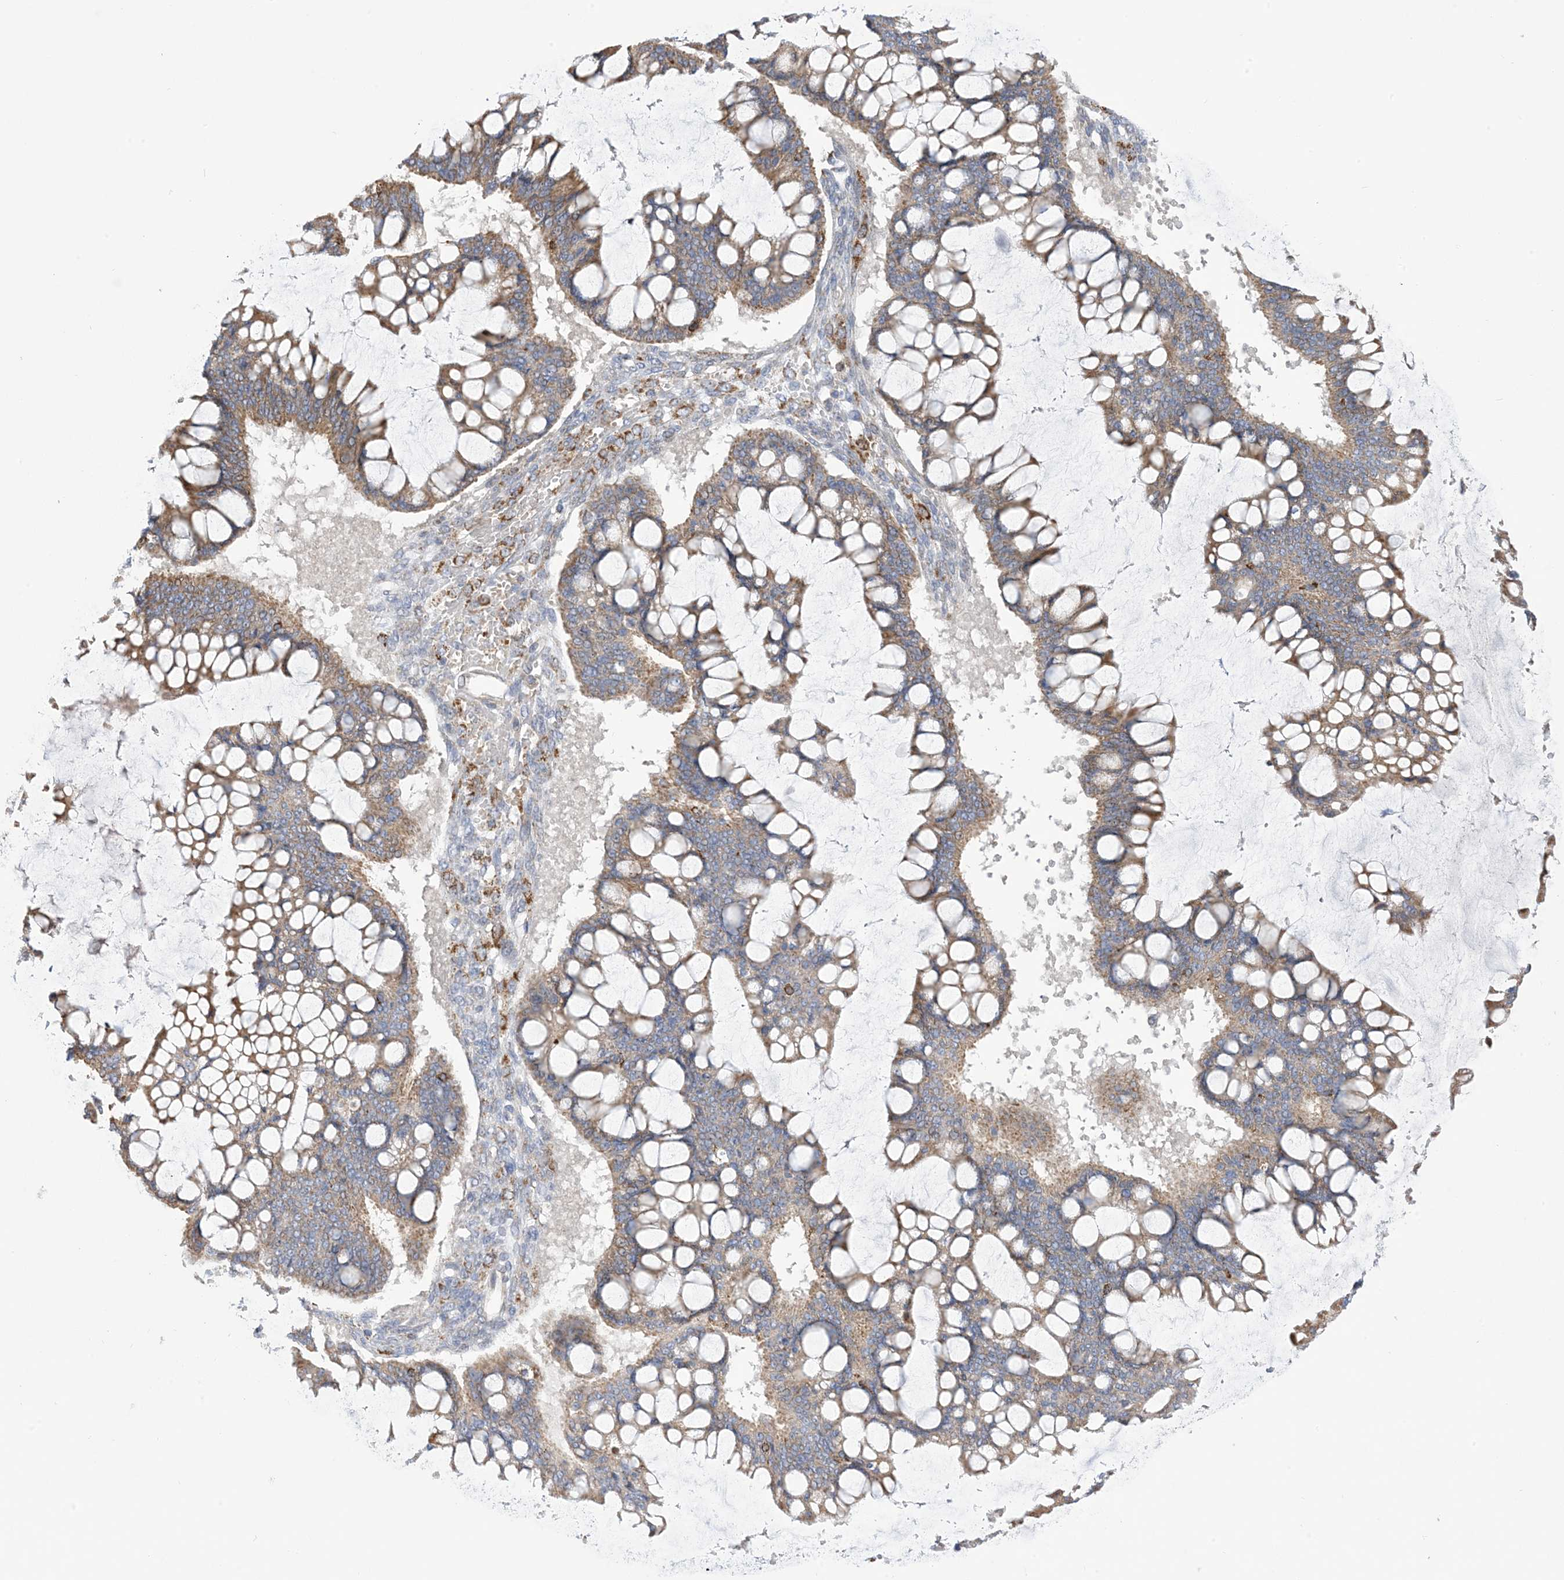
{"staining": {"intensity": "moderate", "quantity": "25%-75%", "location": "cytoplasmic/membranous"}, "tissue": "ovarian cancer", "cell_type": "Tumor cells", "image_type": "cancer", "snomed": [{"axis": "morphology", "description": "Cystadenocarcinoma, mucinous, NOS"}, {"axis": "topography", "description": "Ovary"}], "caption": "Ovarian mucinous cystadenocarcinoma tissue reveals moderate cytoplasmic/membranous staining in about 25%-75% of tumor cells, visualized by immunohistochemistry.", "gene": "CLEC16A", "patient": {"sex": "female", "age": 73}}